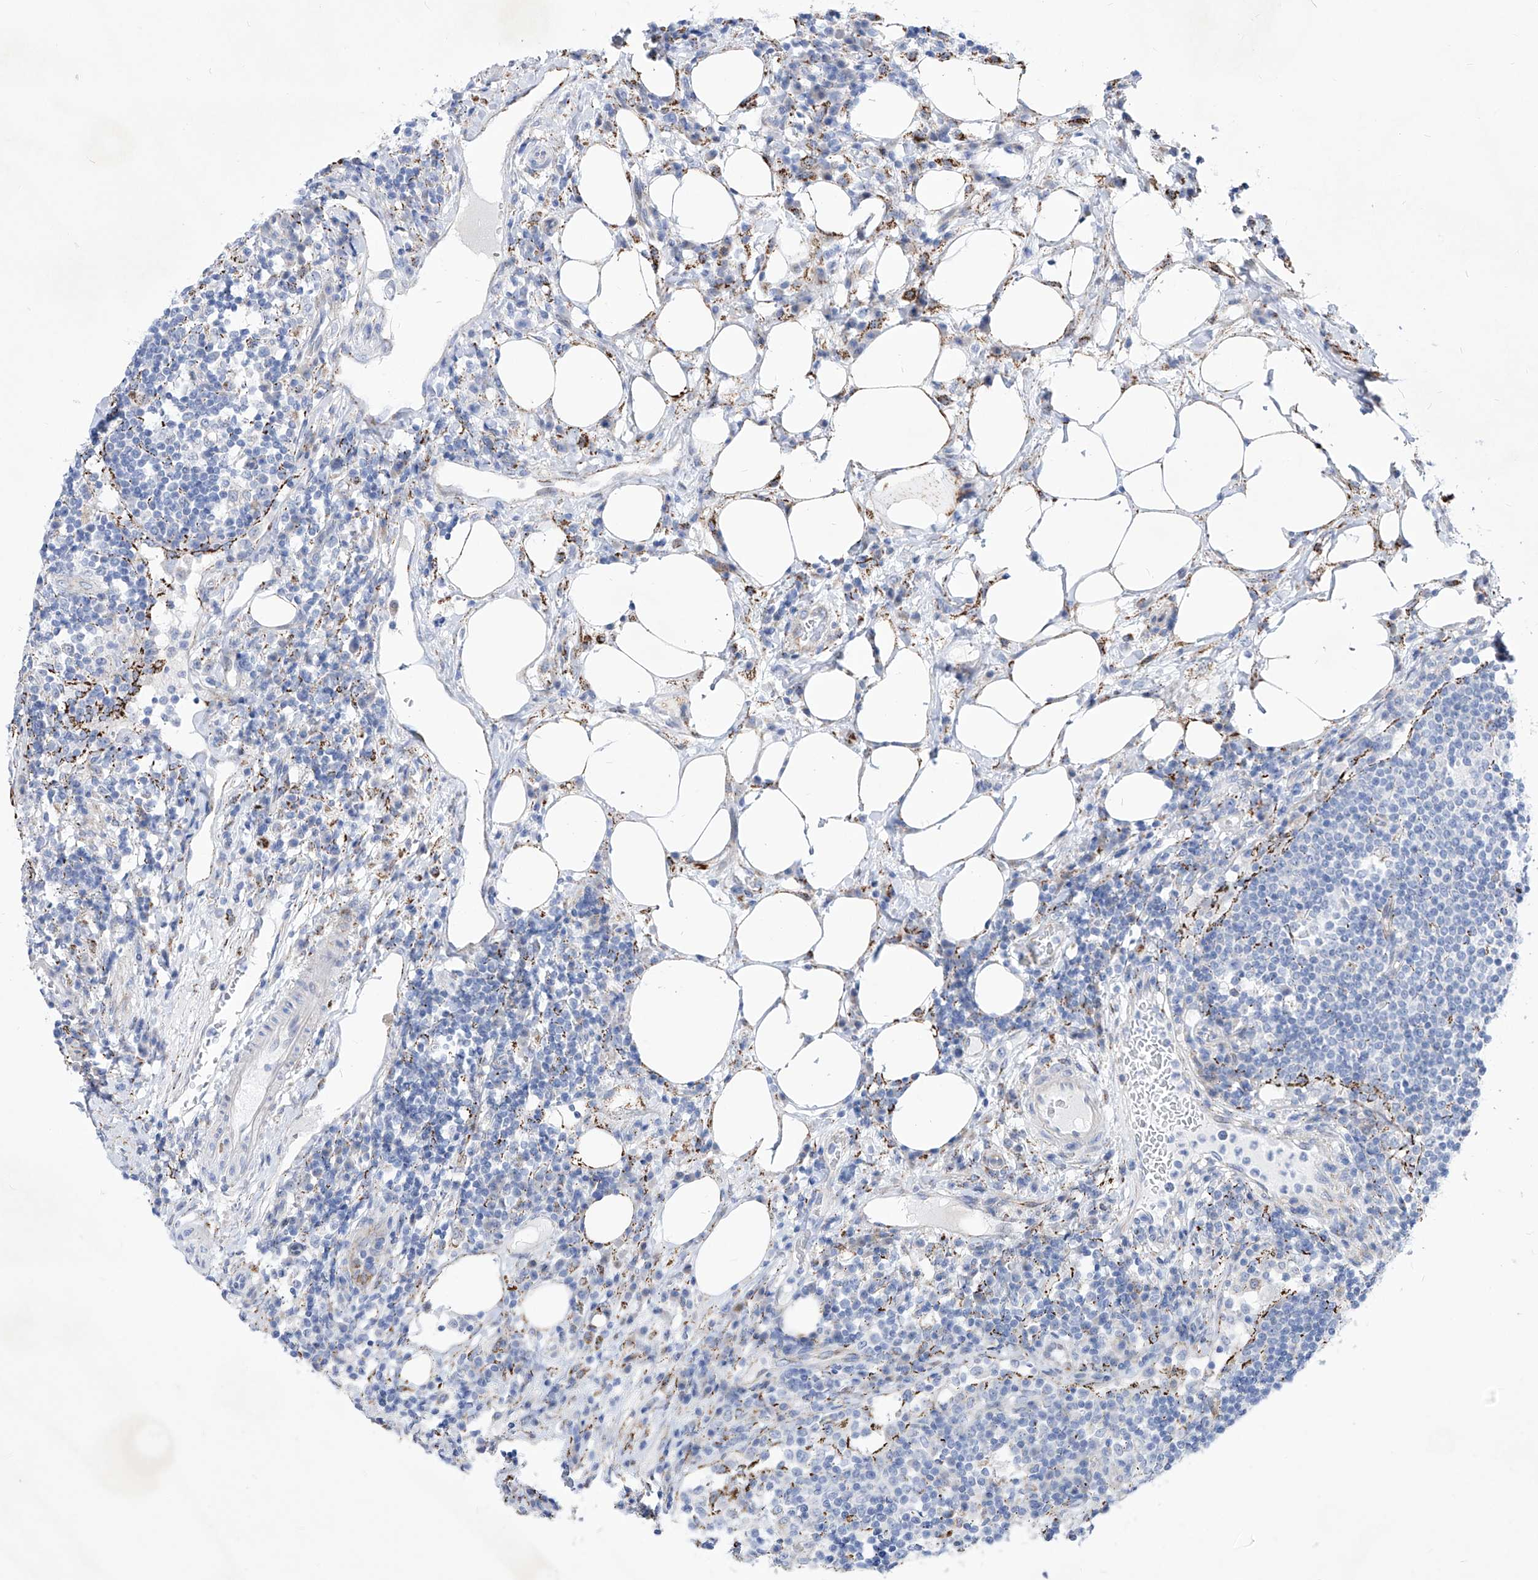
{"staining": {"intensity": "negative", "quantity": "none", "location": "none"}, "tissue": "lymph node", "cell_type": "Germinal center cells", "image_type": "normal", "snomed": [{"axis": "morphology", "description": "Normal tissue, NOS"}, {"axis": "topography", "description": "Lymph node"}], "caption": "This is a micrograph of immunohistochemistry (IHC) staining of unremarkable lymph node, which shows no staining in germinal center cells.", "gene": "C1orf87", "patient": {"sex": "female", "age": 53}}